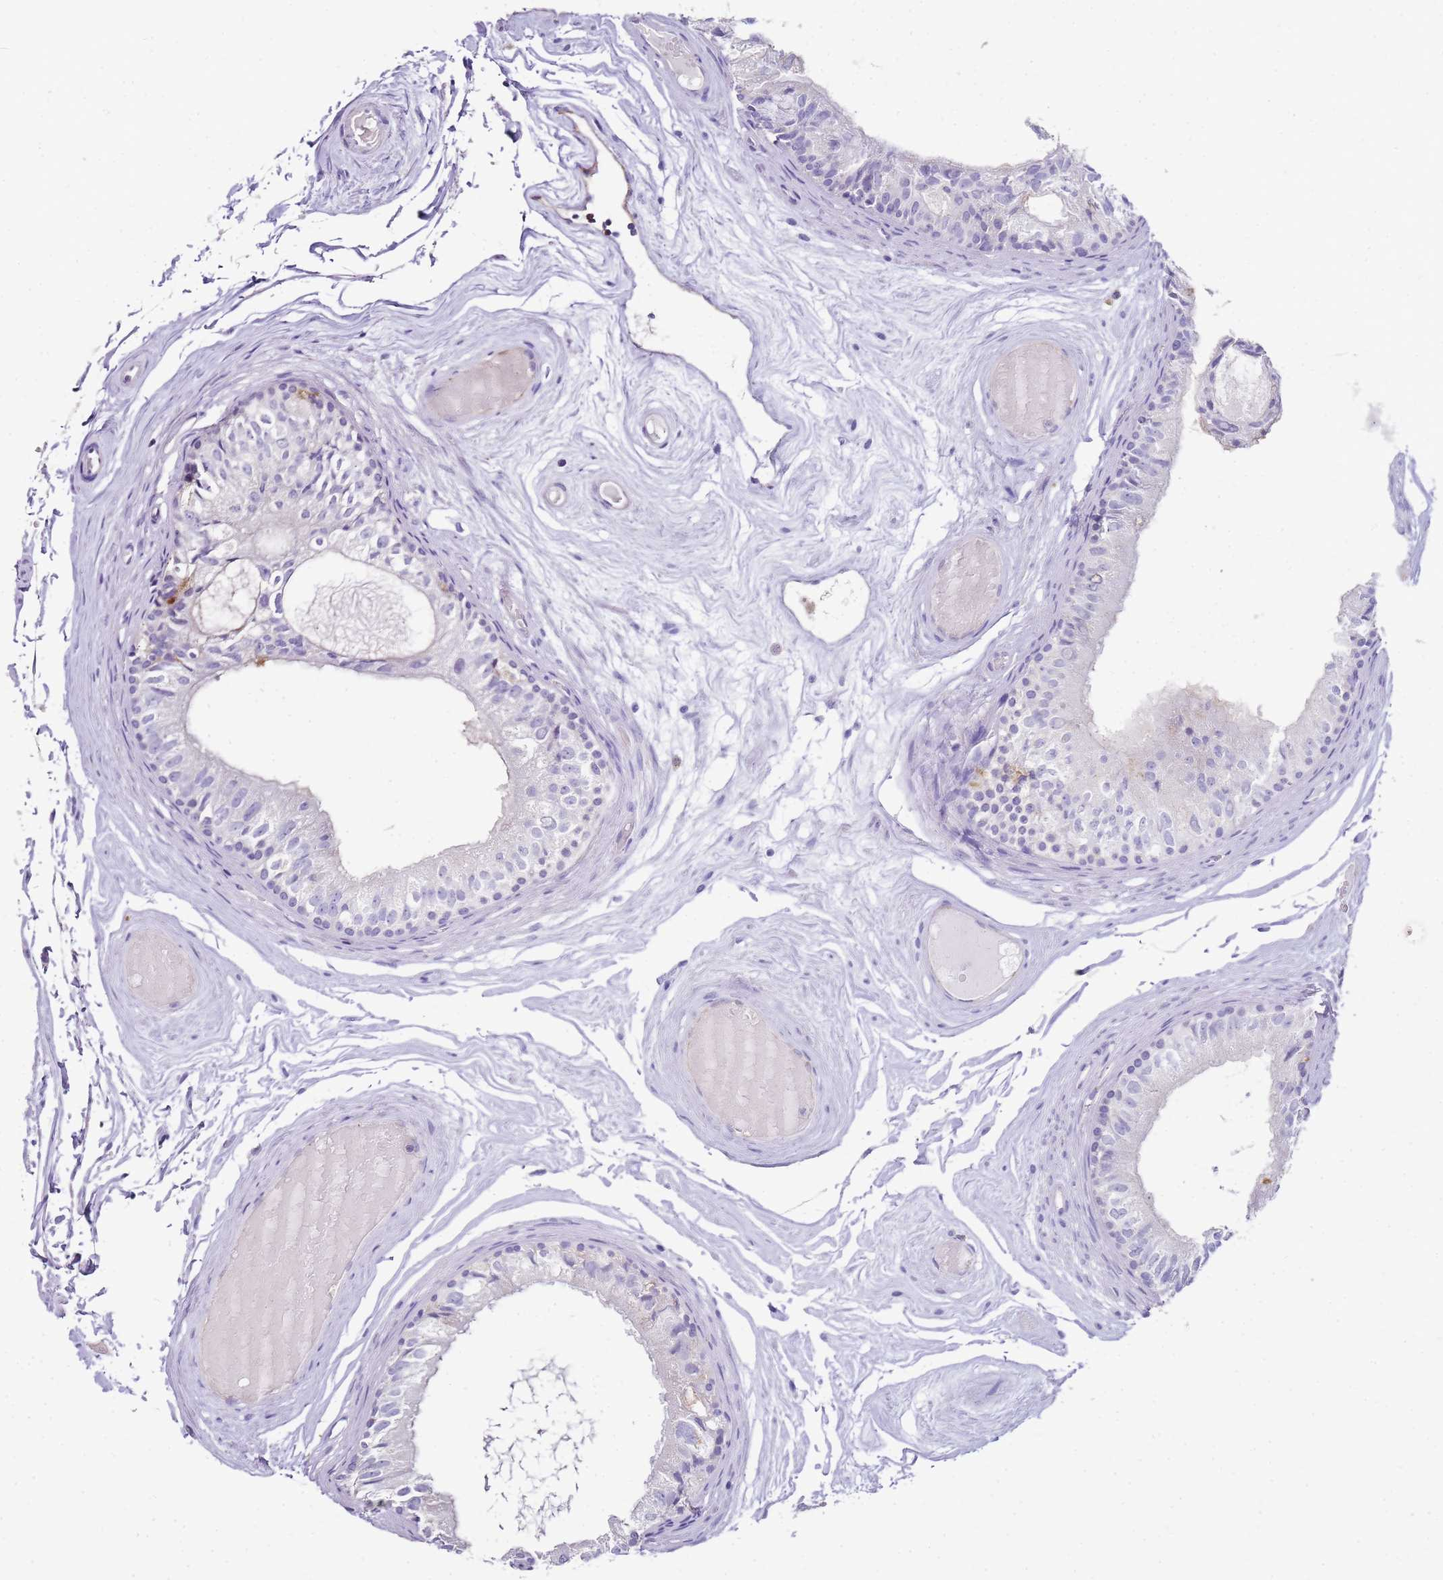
{"staining": {"intensity": "negative", "quantity": "none", "location": "none"}, "tissue": "epididymis", "cell_type": "Glandular cells", "image_type": "normal", "snomed": [{"axis": "morphology", "description": "Normal tissue, NOS"}, {"axis": "topography", "description": "Epididymis"}], "caption": "A high-resolution image shows immunohistochemistry staining of benign epididymis, which demonstrates no significant positivity in glandular cells. (Stains: DAB immunohistochemistry (IHC) with hematoxylin counter stain, Microscopy: brightfield microscopy at high magnification).", "gene": "DPP4", "patient": {"sex": "male", "age": 79}}